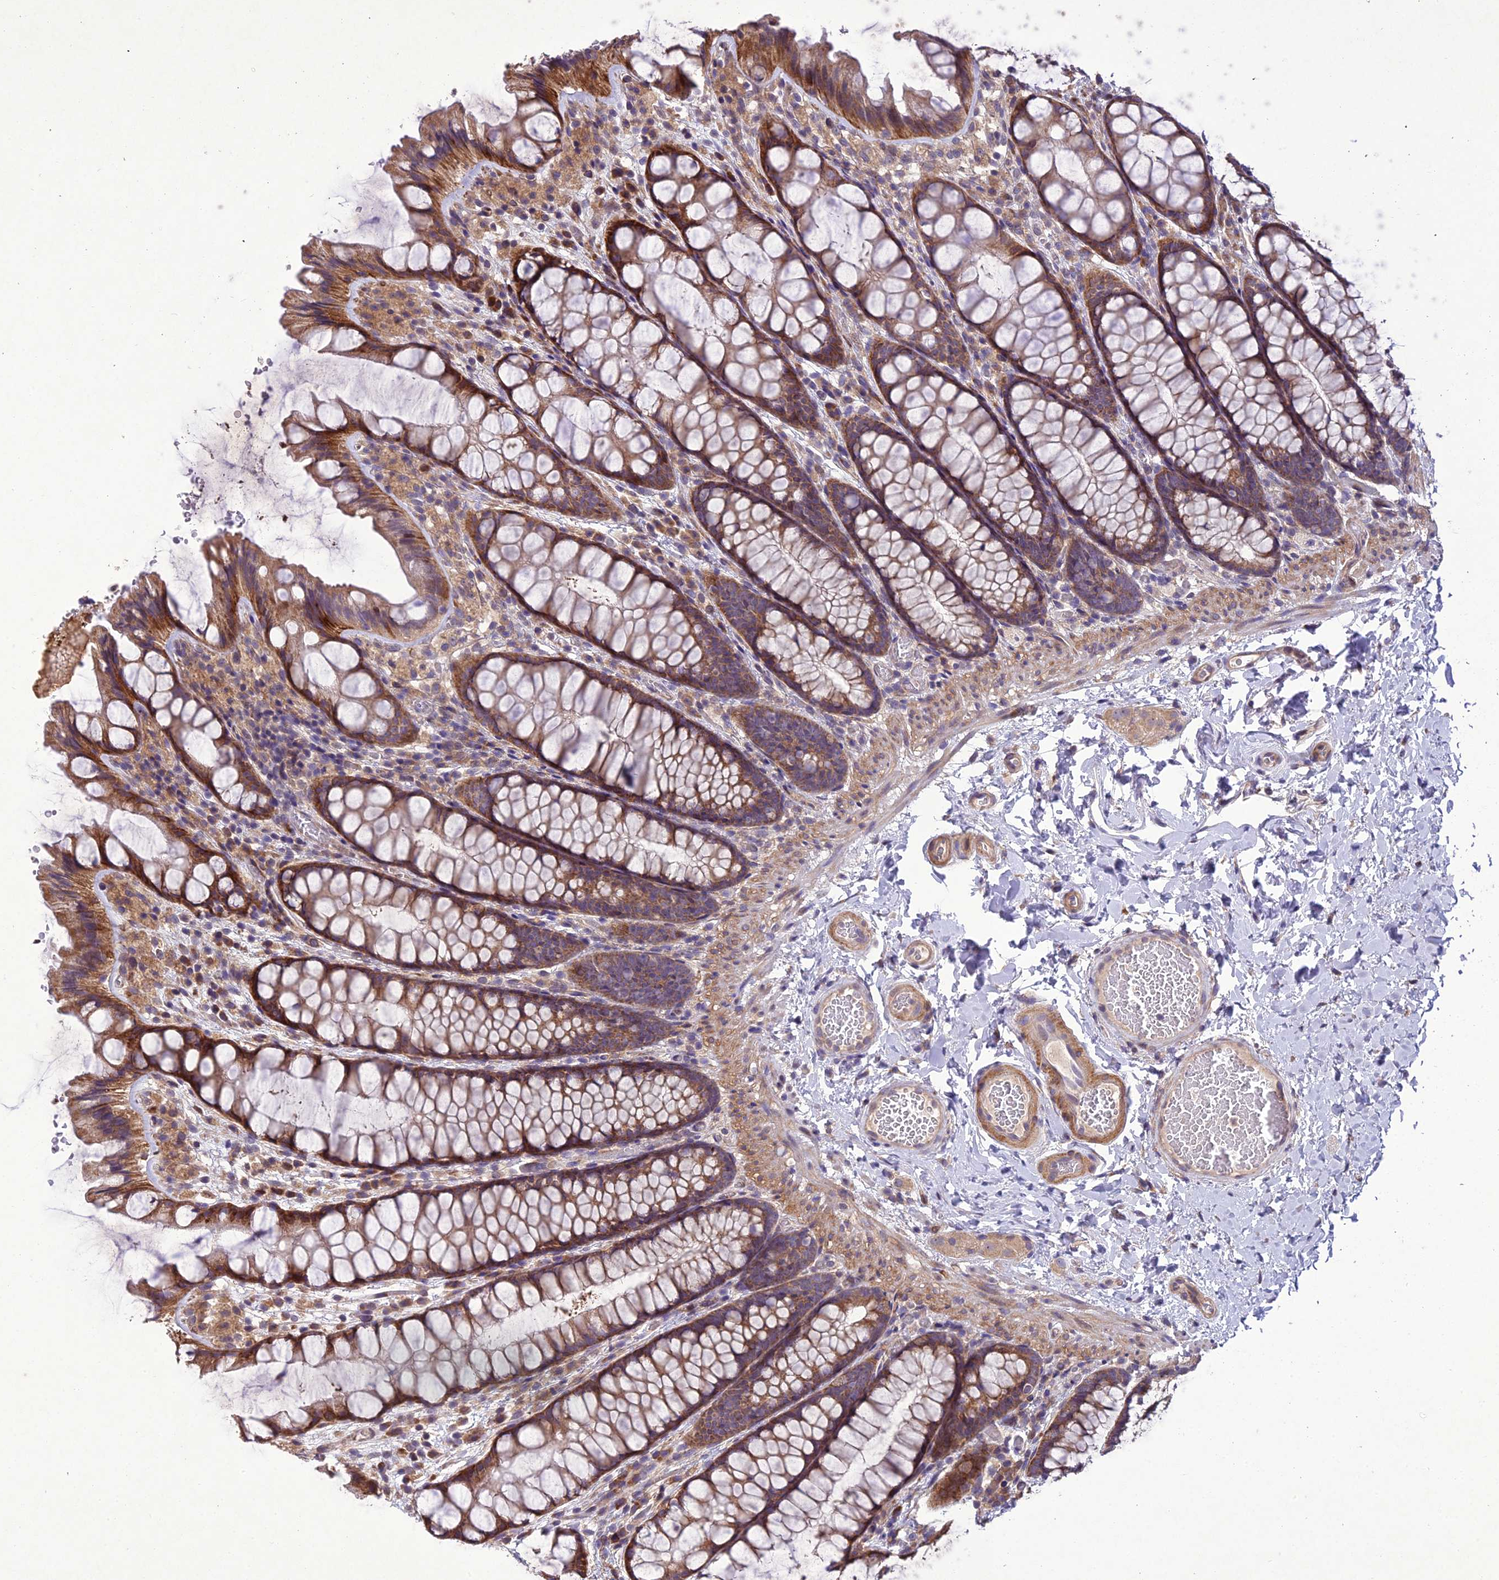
{"staining": {"intensity": "negative", "quantity": "none", "location": "none"}, "tissue": "colon", "cell_type": "Endothelial cells", "image_type": "normal", "snomed": [{"axis": "morphology", "description": "Normal tissue, NOS"}, {"axis": "topography", "description": "Colon"}], "caption": "This is an immunohistochemistry micrograph of benign colon. There is no staining in endothelial cells.", "gene": "CENPL", "patient": {"sex": "male", "age": 47}}